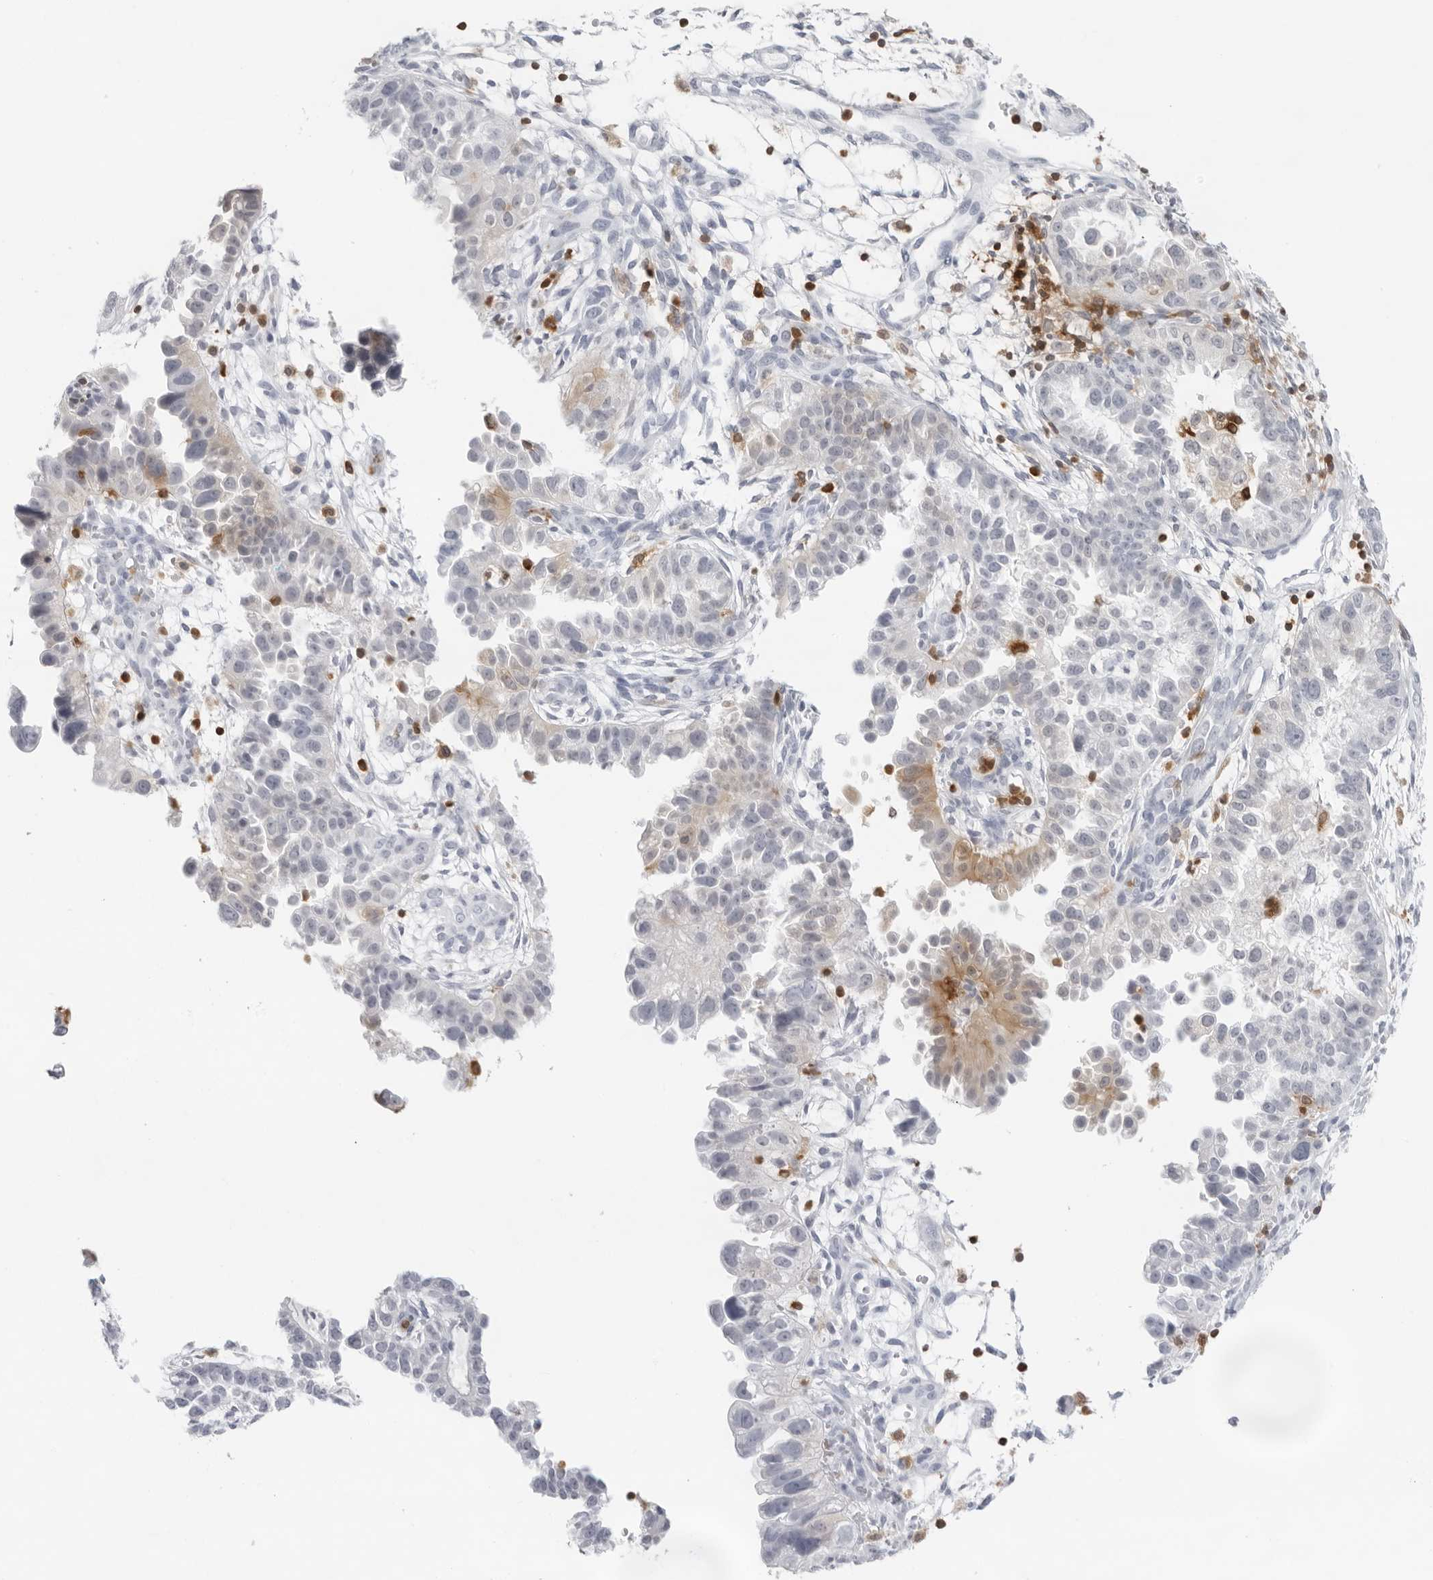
{"staining": {"intensity": "weak", "quantity": "<25%", "location": "cytoplasmic/membranous"}, "tissue": "endometrial cancer", "cell_type": "Tumor cells", "image_type": "cancer", "snomed": [{"axis": "morphology", "description": "Adenocarcinoma, NOS"}, {"axis": "topography", "description": "Endometrium"}], "caption": "IHC of human endometrial cancer (adenocarcinoma) reveals no staining in tumor cells.", "gene": "FMNL1", "patient": {"sex": "female", "age": 85}}